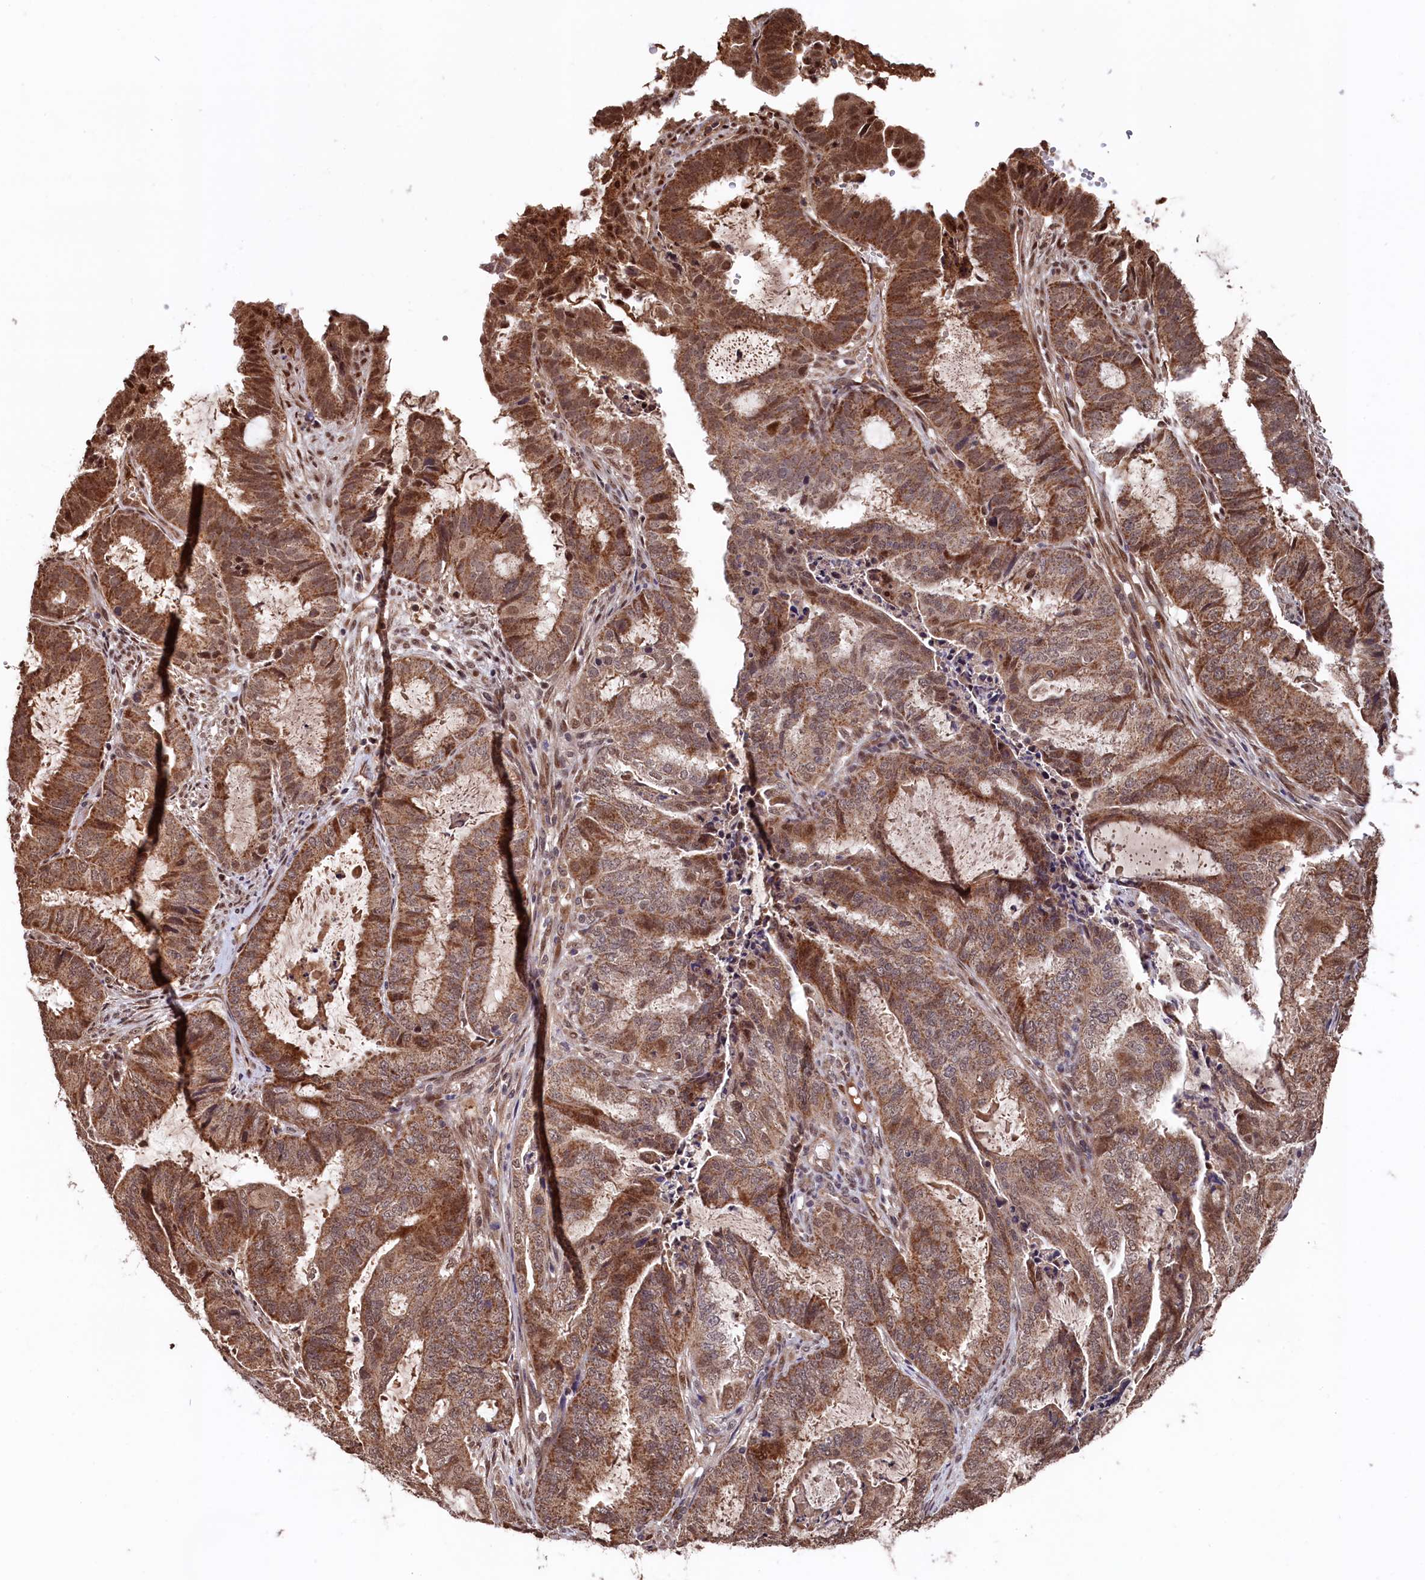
{"staining": {"intensity": "moderate", "quantity": ">75%", "location": "cytoplasmic/membranous,nuclear"}, "tissue": "endometrial cancer", "cell_type": "Tumor cells", "image_type": "cancer", "snomed": [{"axis": "morphology", "description": "Adenocarcinoma, NOS"}, {"axis": "topography", "description": "Endometrium"}], "caption": "A photomicrograph of endometrial adenocarcinoma stained for a protein reveals moderate cytoplasmic/membranous and nuclear brown staining in tumor cells. The protein of interest is stained brown, and the nuclei are stained in blue (DAB IHC with brightfield microscopy, high magnification).", "gene": "CLPX", "patient": {"sex": "female", "age": 51}}